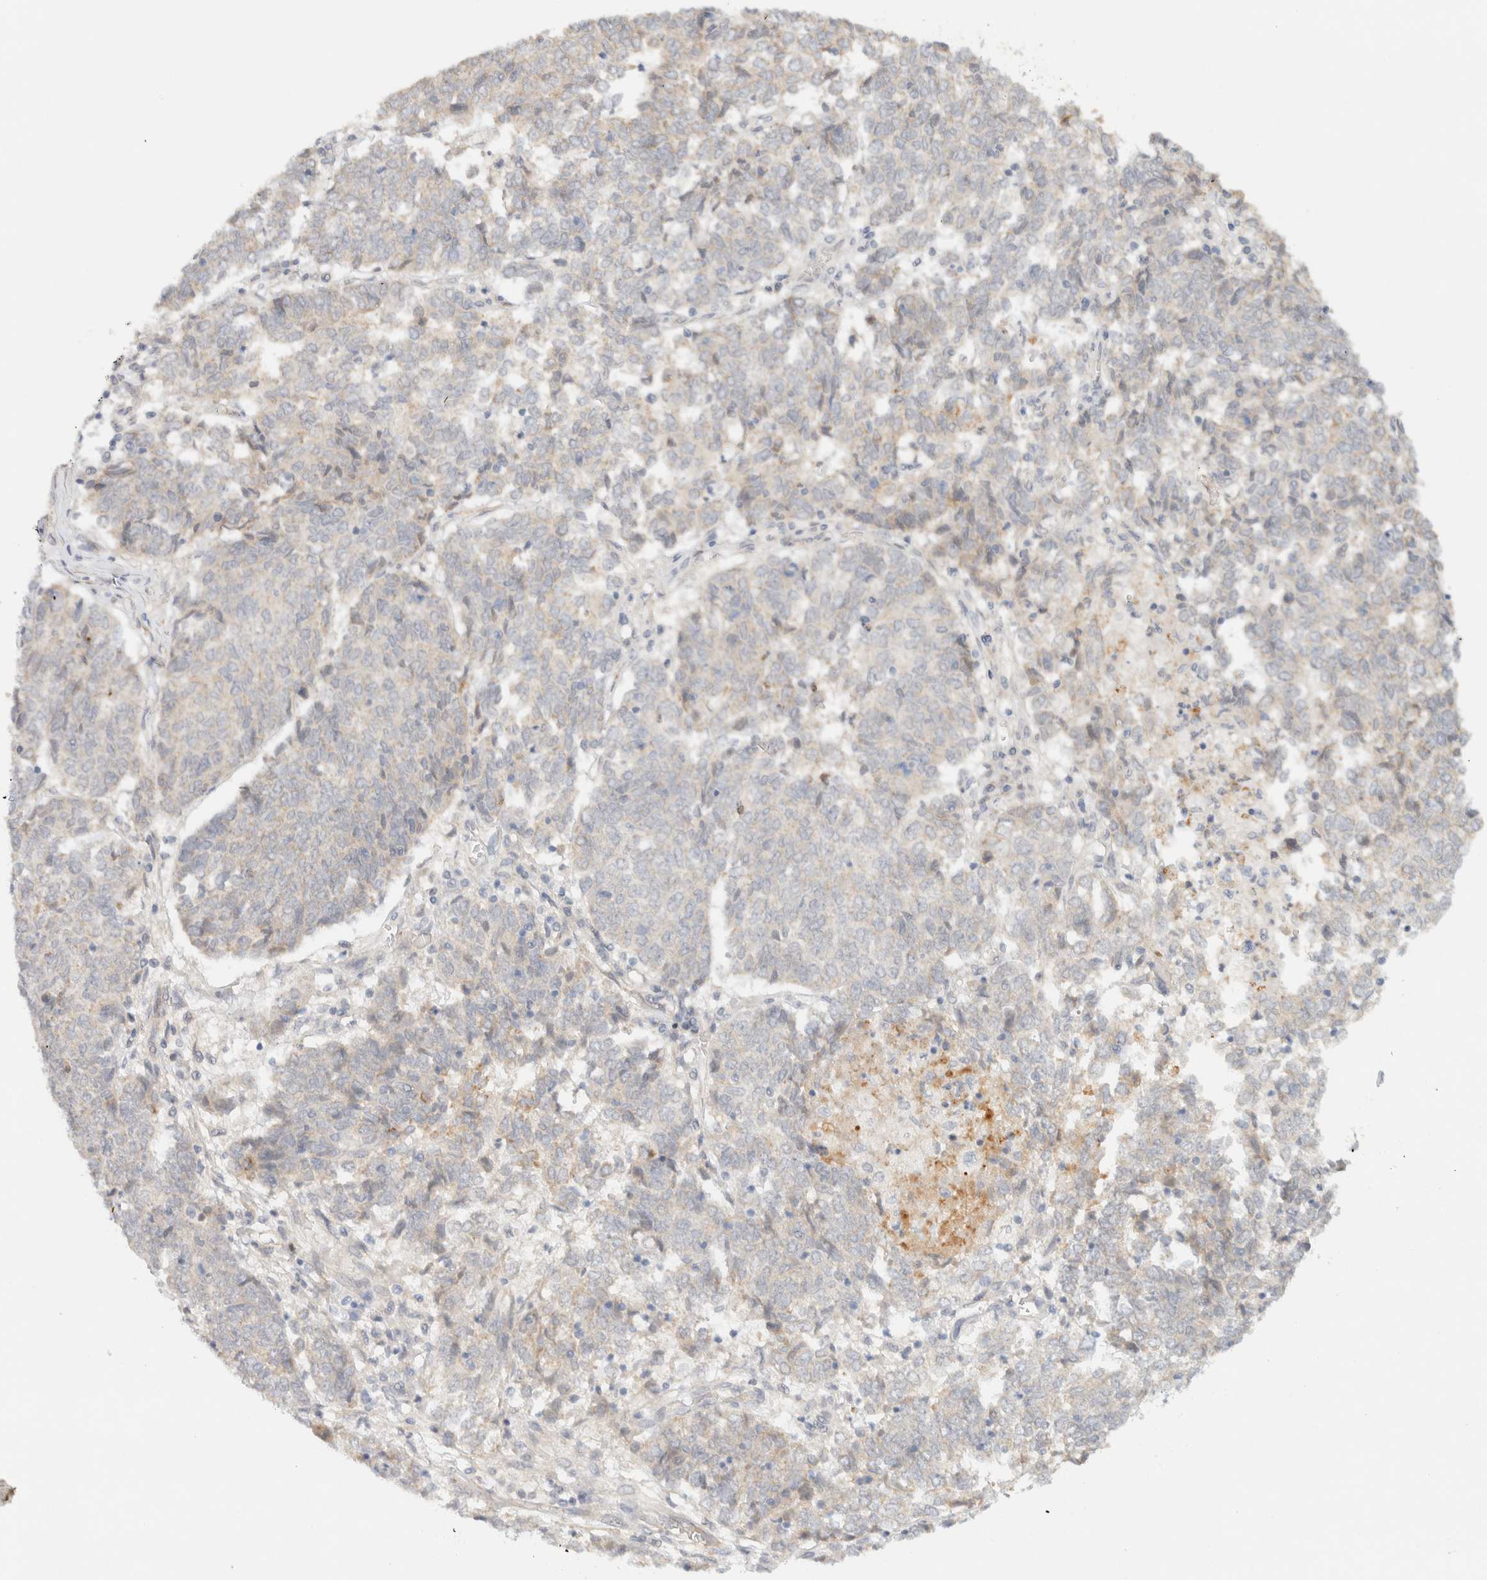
{"staining": {"intensity": "weak", "quantity": "25%-75%", "location": "cytoplasmic/membranous"}, "tissue": "endometrial cancer", "cell_type": "Tumor cells", "image_type": "cancer", "snomed": [{"axis": "morphology", "description": "Adenocarcinoma, NOS"}, {"axis": "topography", "description": "Endometrium"}], "caption": "A brown stain labels weak cytoplasmic/membranous expression of a protein in human endometrial adenocarcinoma tumor cells. (DAB (3,3'-diaminobenzidine) = brown stain, brightfield microscopy at high magnification).", "gene": "TNK1", "patient": {"sex": "female", "age": 80}}